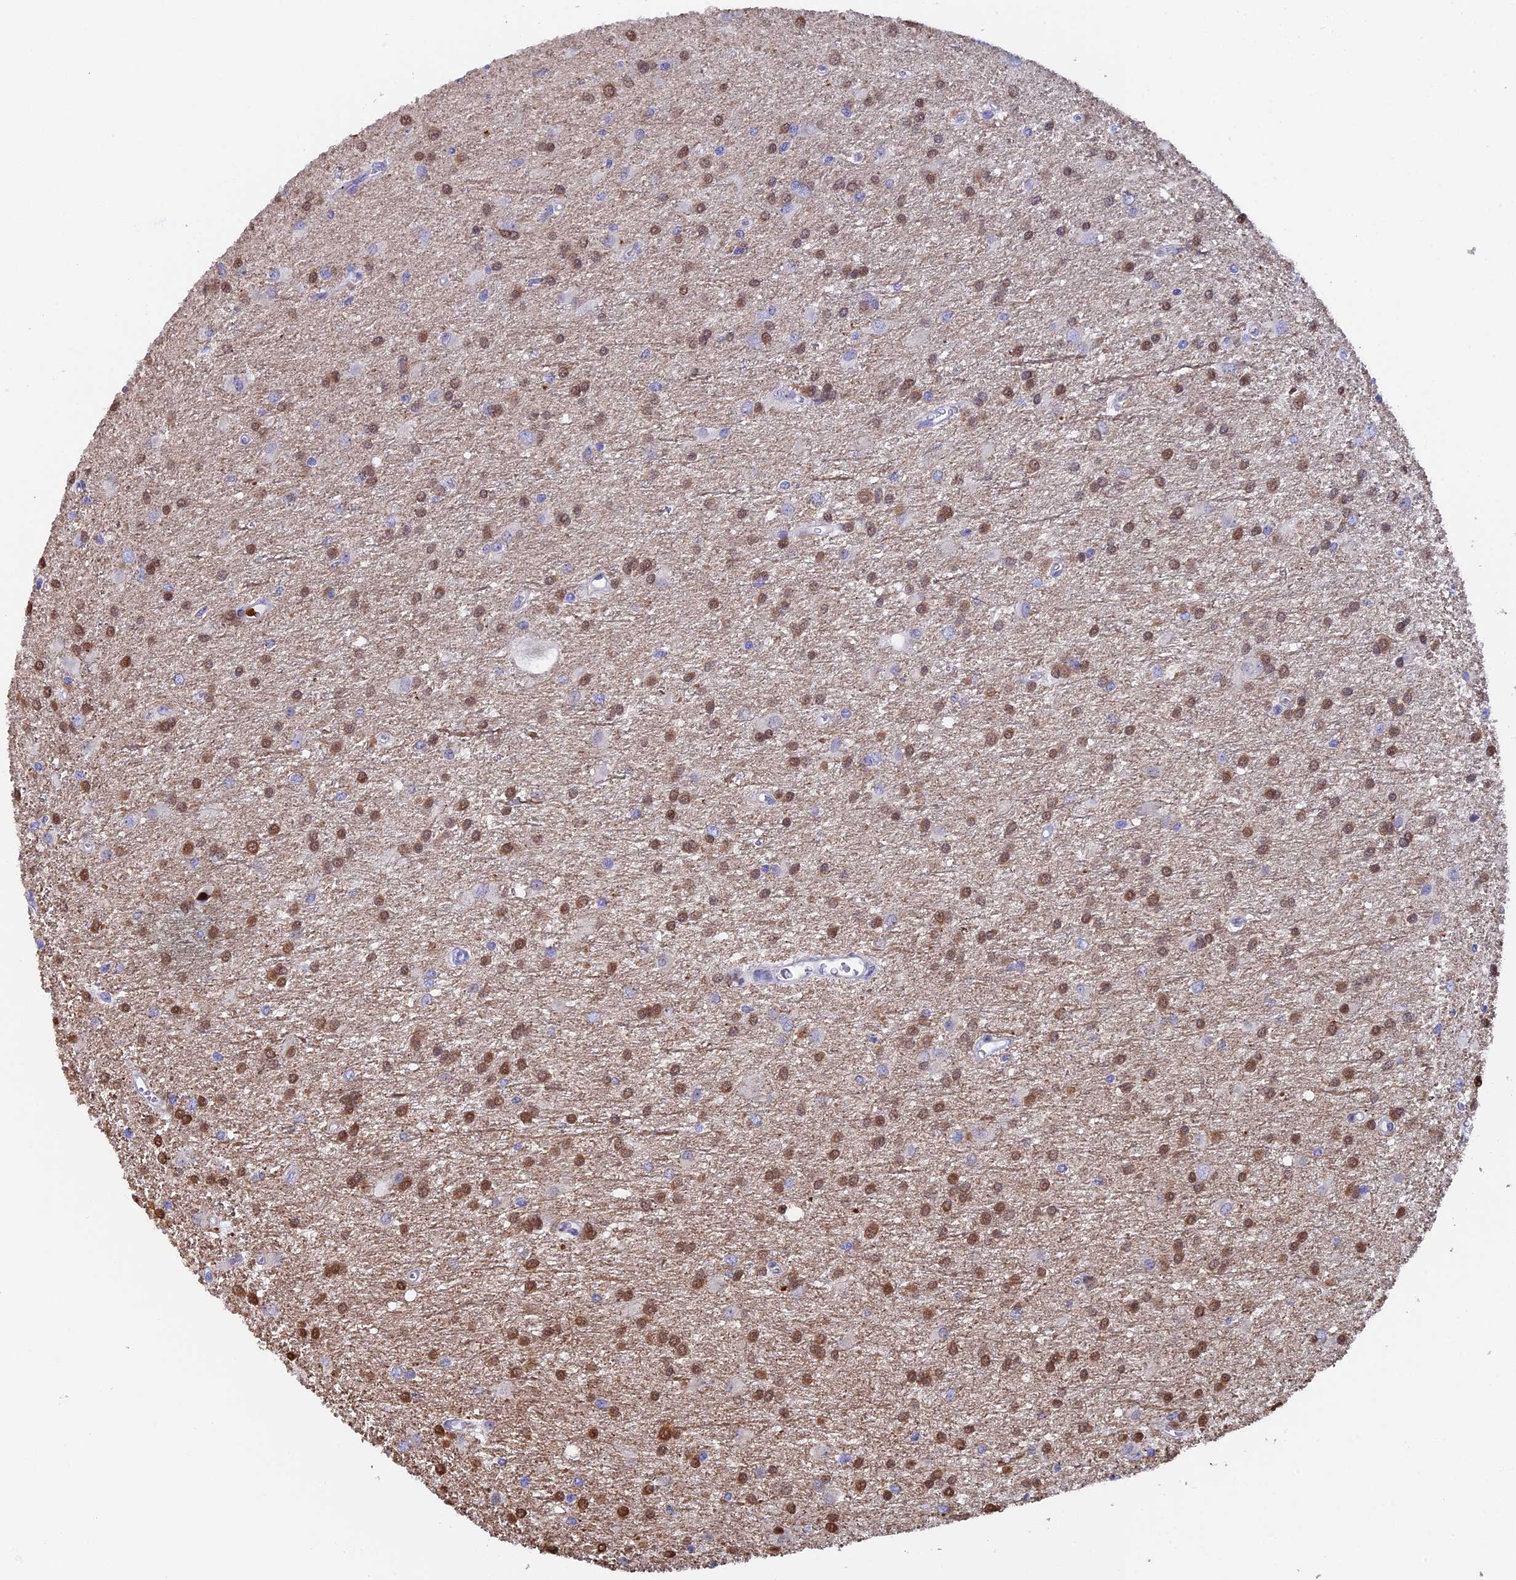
{"staining": {"intensity": "moderate", "quantity": "25%-75%", "location": "cytoplasmic/membranous,nuclear"}, "tissue": "glioma", "cell_type": "Tumor cells", "image_type": "cancer", "snomed": [{"axis": "morphology", "description": "Glioma, malignant, High grade"}, {"axis": "topography", "description": "Brain"}], "caption": "Tumor cells show medium levels of moderate cytoplasmic/membranous and nuclear positivity in approximately 25%-75% of cells in human glioma.", "gene": "SLC26A1", "patient": {"sex": "female", "age": 50}}